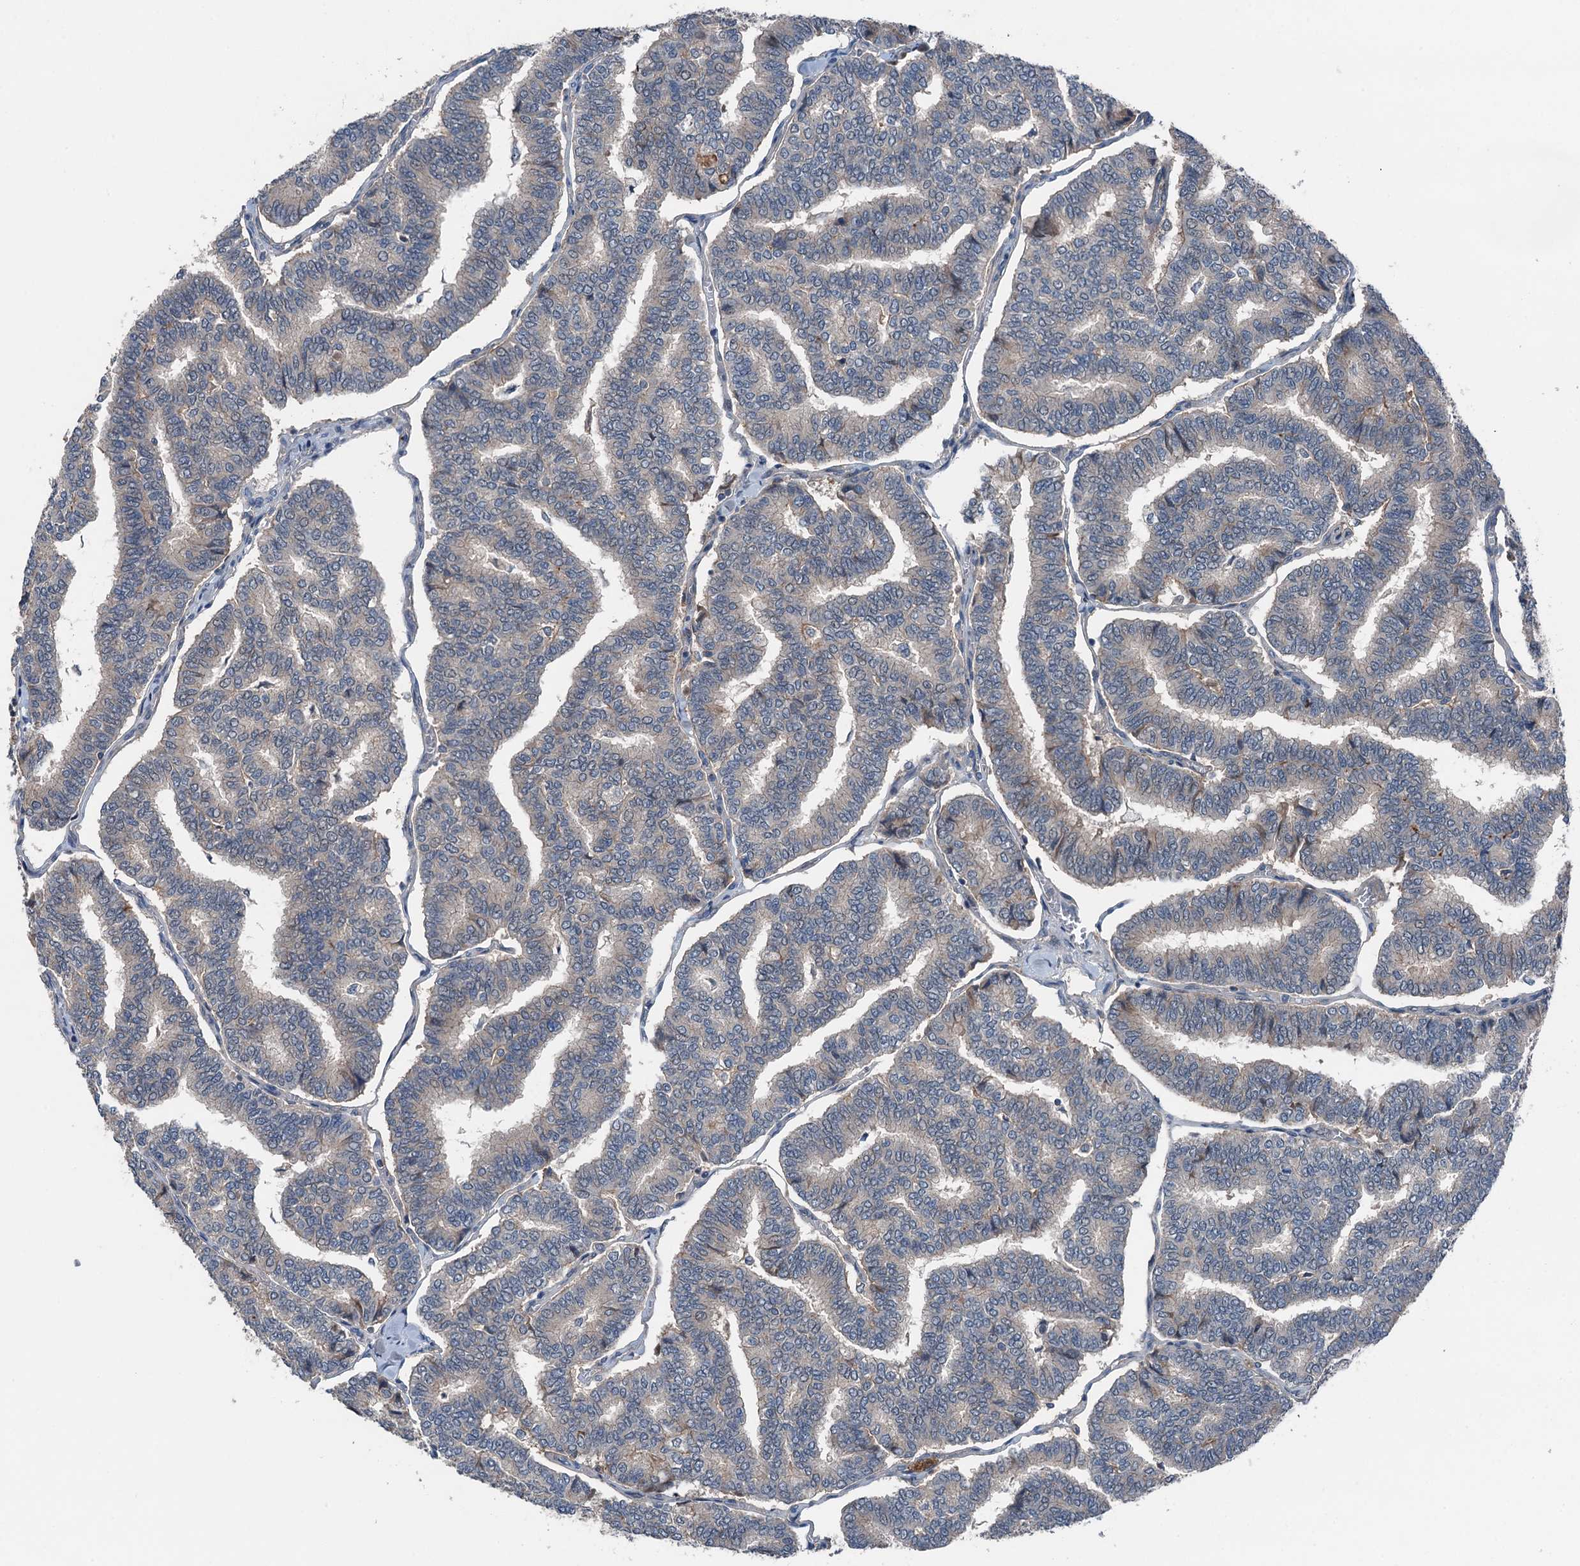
{"staining": {"intensity": "negative", "quantity": "none", "location": "none"}, "tissue": "thyroid cancer", "cell_type": "Tumor cells", "image_type": "cancer", "snomed": [{"axis": "morphology", "description": "Papillary adenocarcinoma, NOS"}, {"axis": "topography", "description": "Thyroid gland"}], "caption": "Human thyroid cancer (papillary adenocarcinoma) stained for a protein using IHC exhibits no staining in tumor cells.", "gene": "SLC2A10", "patient": {"sex": "female", "age": 35}}